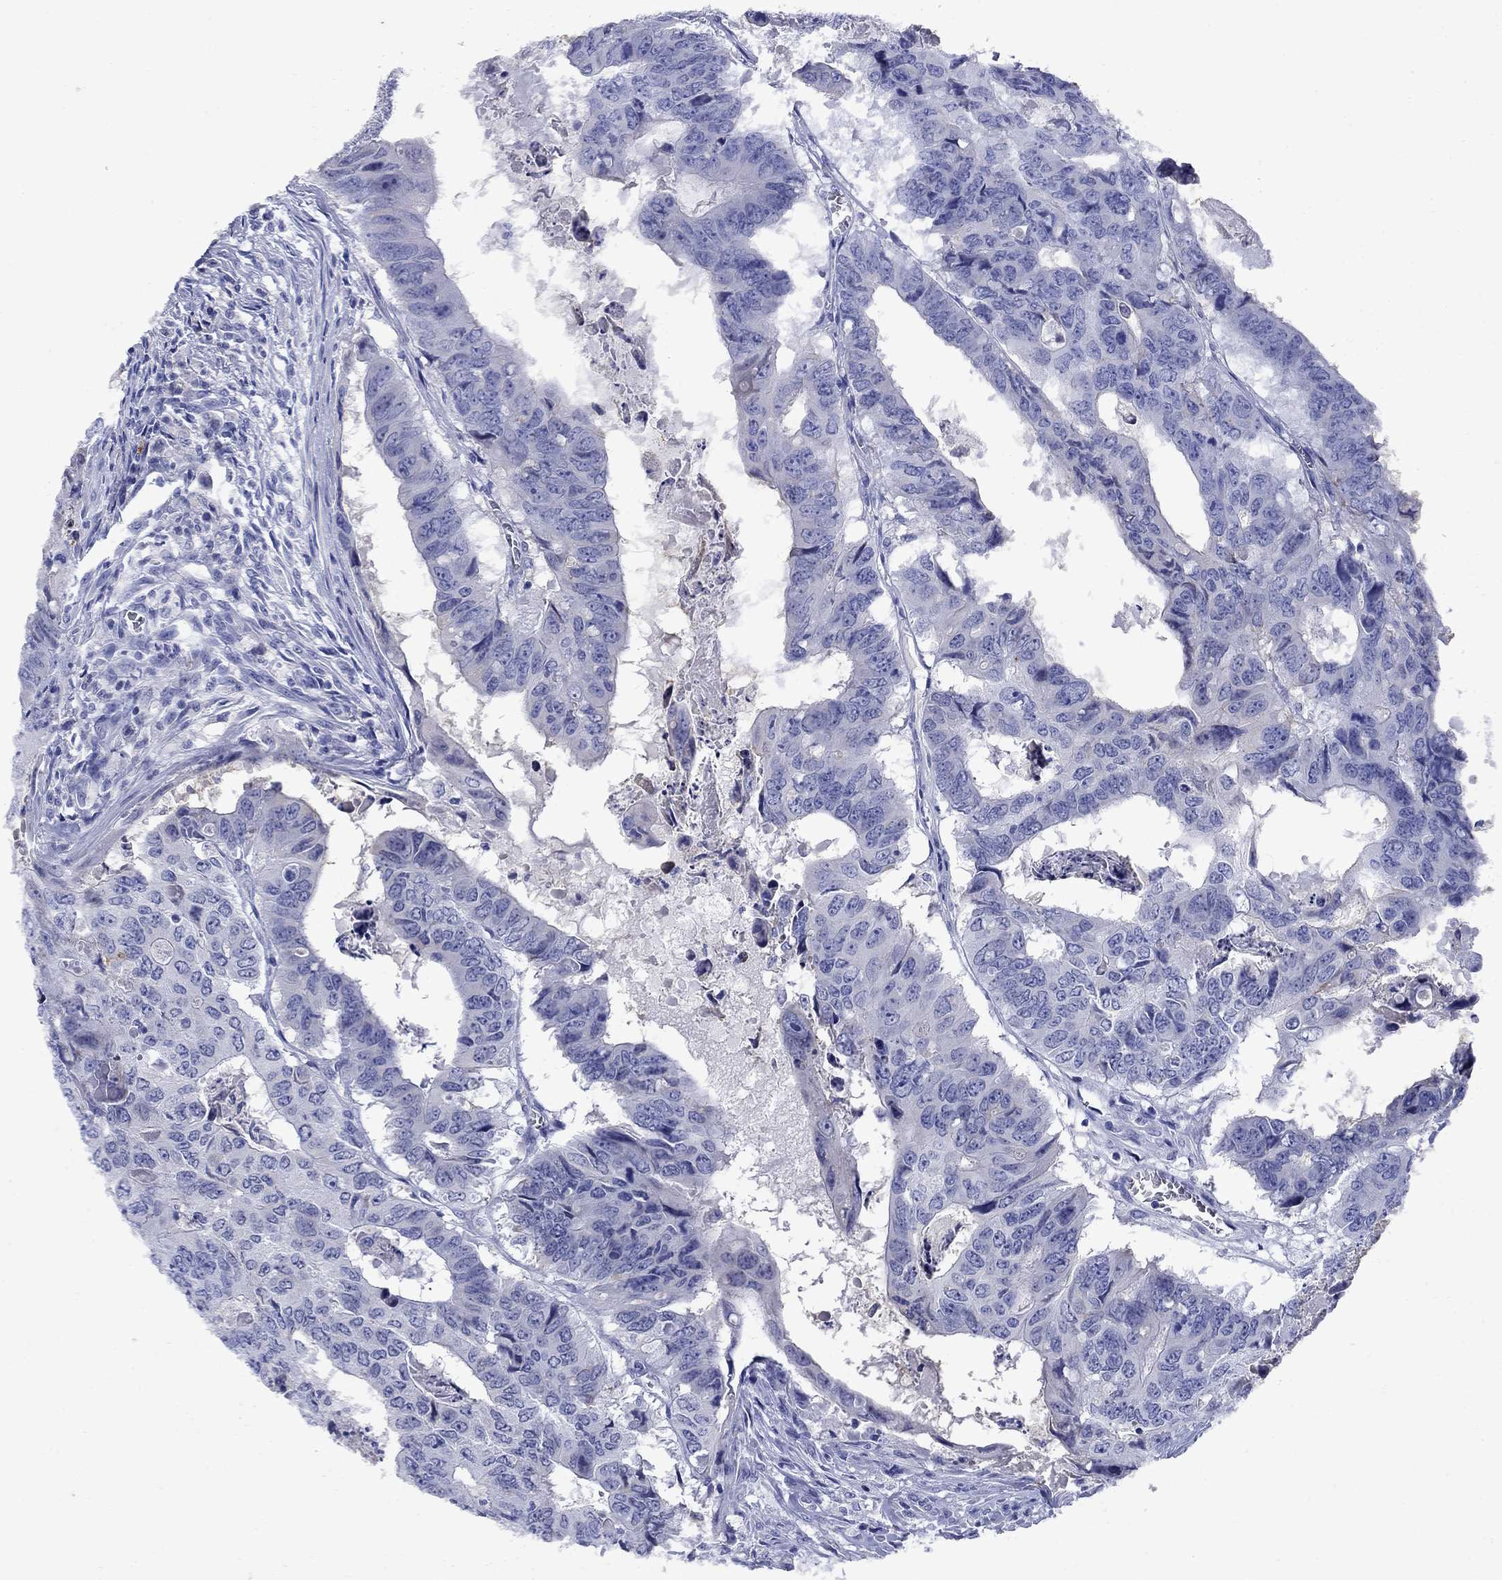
{"staining": {"intensity": "negative", "quantity": "none", "location": "none"}, "tissue": "colorectal cancer", "cell_type": "Tumor cells", "image_type": "cancer", "snomed": [{"axis": "morphology", "description": "Adenocarcinoma, NOS"}, {"axis": "topography", "description": "Colon"}], "caption": "High magnification brightfield microscopy of adenocarcinoma (colorectal) stained with DAB (3,3'-diaminobenzidine) (brown) and counterstained with hematoxylin (blue): tumor cells show no significant expression.", "gene": "CD1A", "patient": {"sex": "male", "age": 79}}